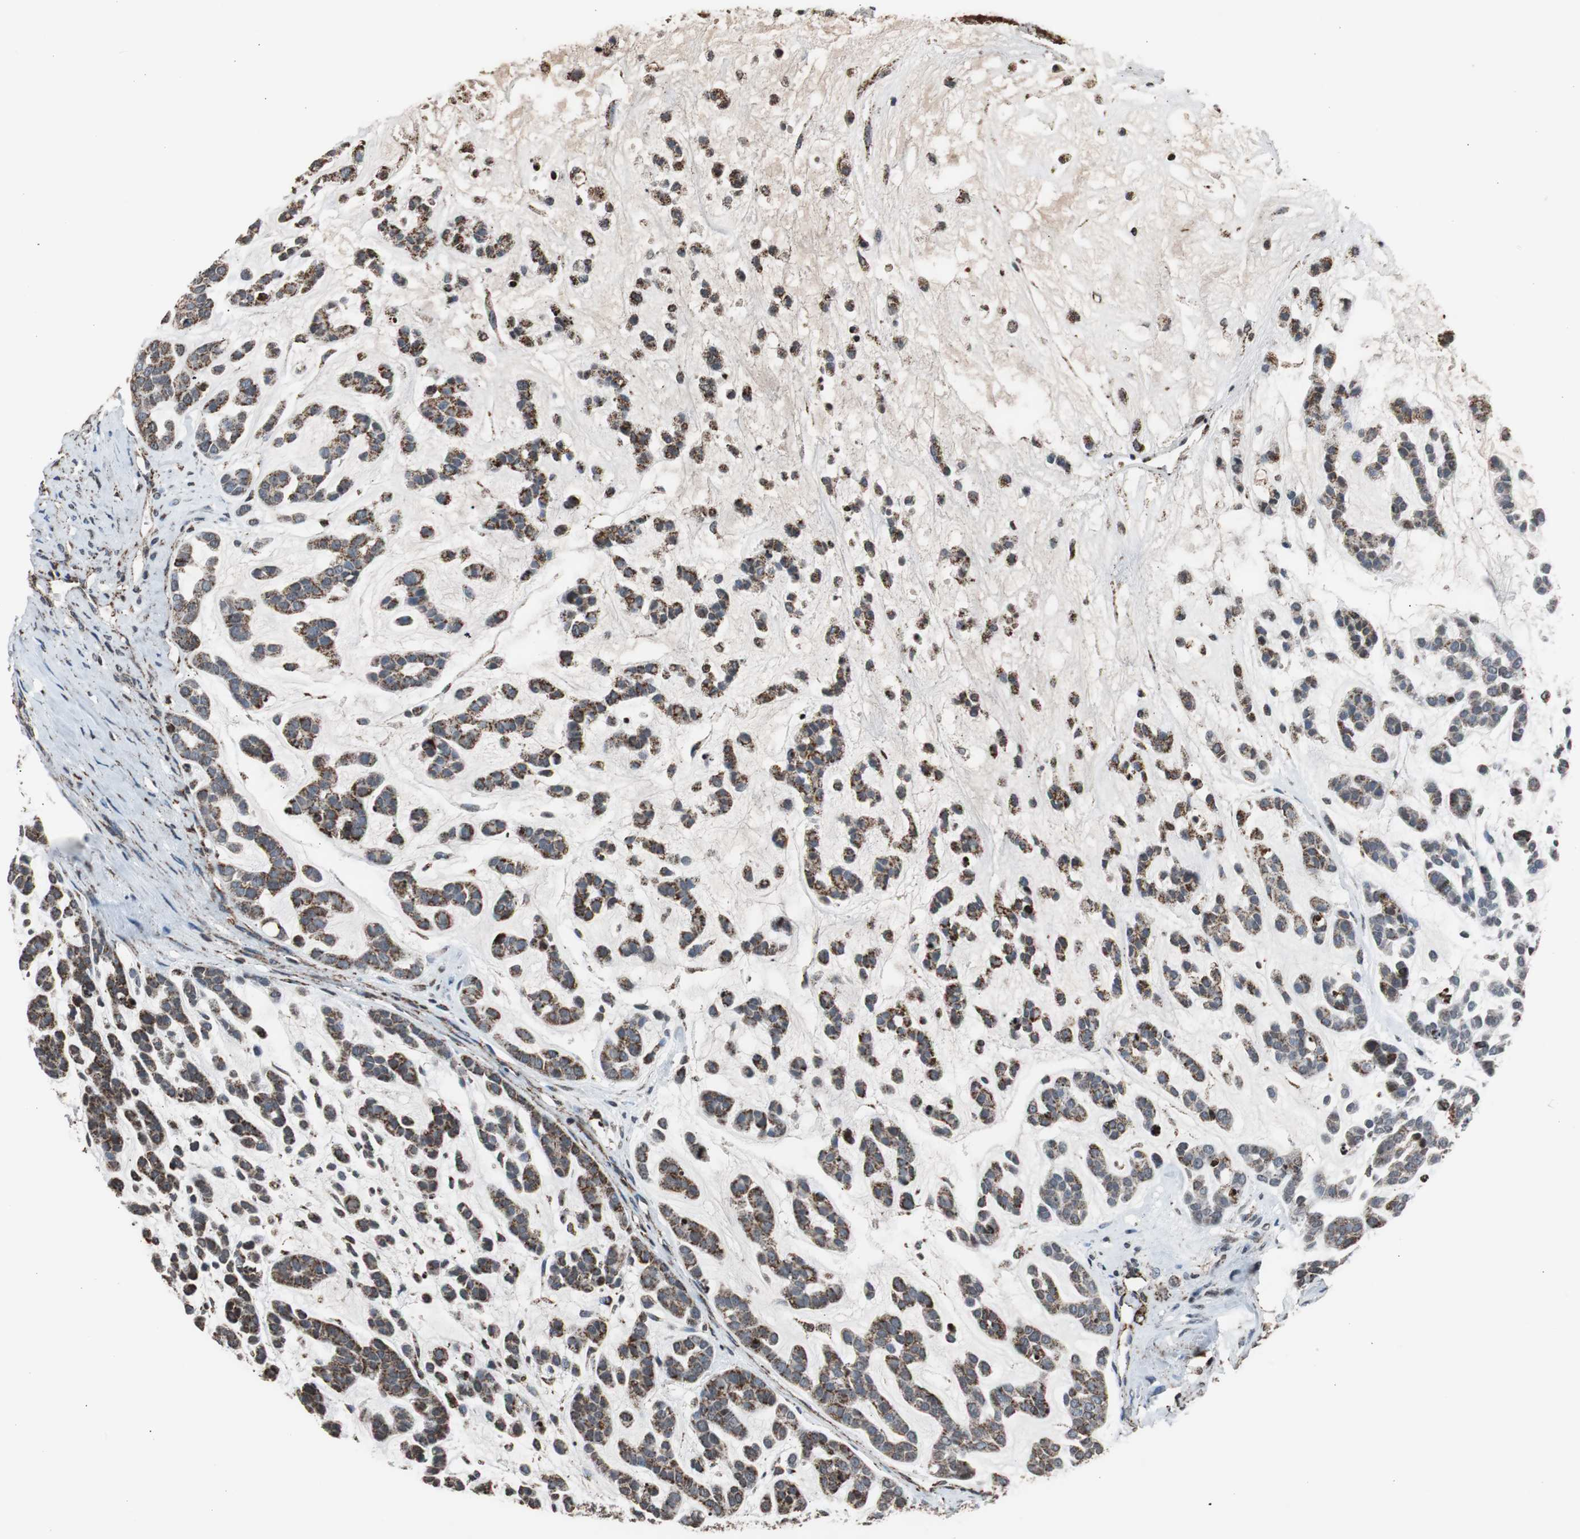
{"staining": {"intensity": "strong", "quantity": ">75%", "location": "cytoplasmic/membranous"}, "tissue": "head and neck cancer", "cell_type": "Tumor cells", "image_type": "cancer", "snomed": [{"axis": "morphology", "description": "Adenocarcinoma, NOS"}, {"axis": "morphology", "description": "Adenoma, NOS"}, {"axis": "topography", "description": "Head-Neck"}], "caption": "Immunohistochemistry of adenocarcinoma (head and neck) reveals high levels of strong cytoplasmic/membranous staining in about >75% of tumor cells. (DAB IHC, brown staining for protein, blue staining for nuclei).", "gene": "HSPA9", "patient": {"sex": "female", "age": 55}}